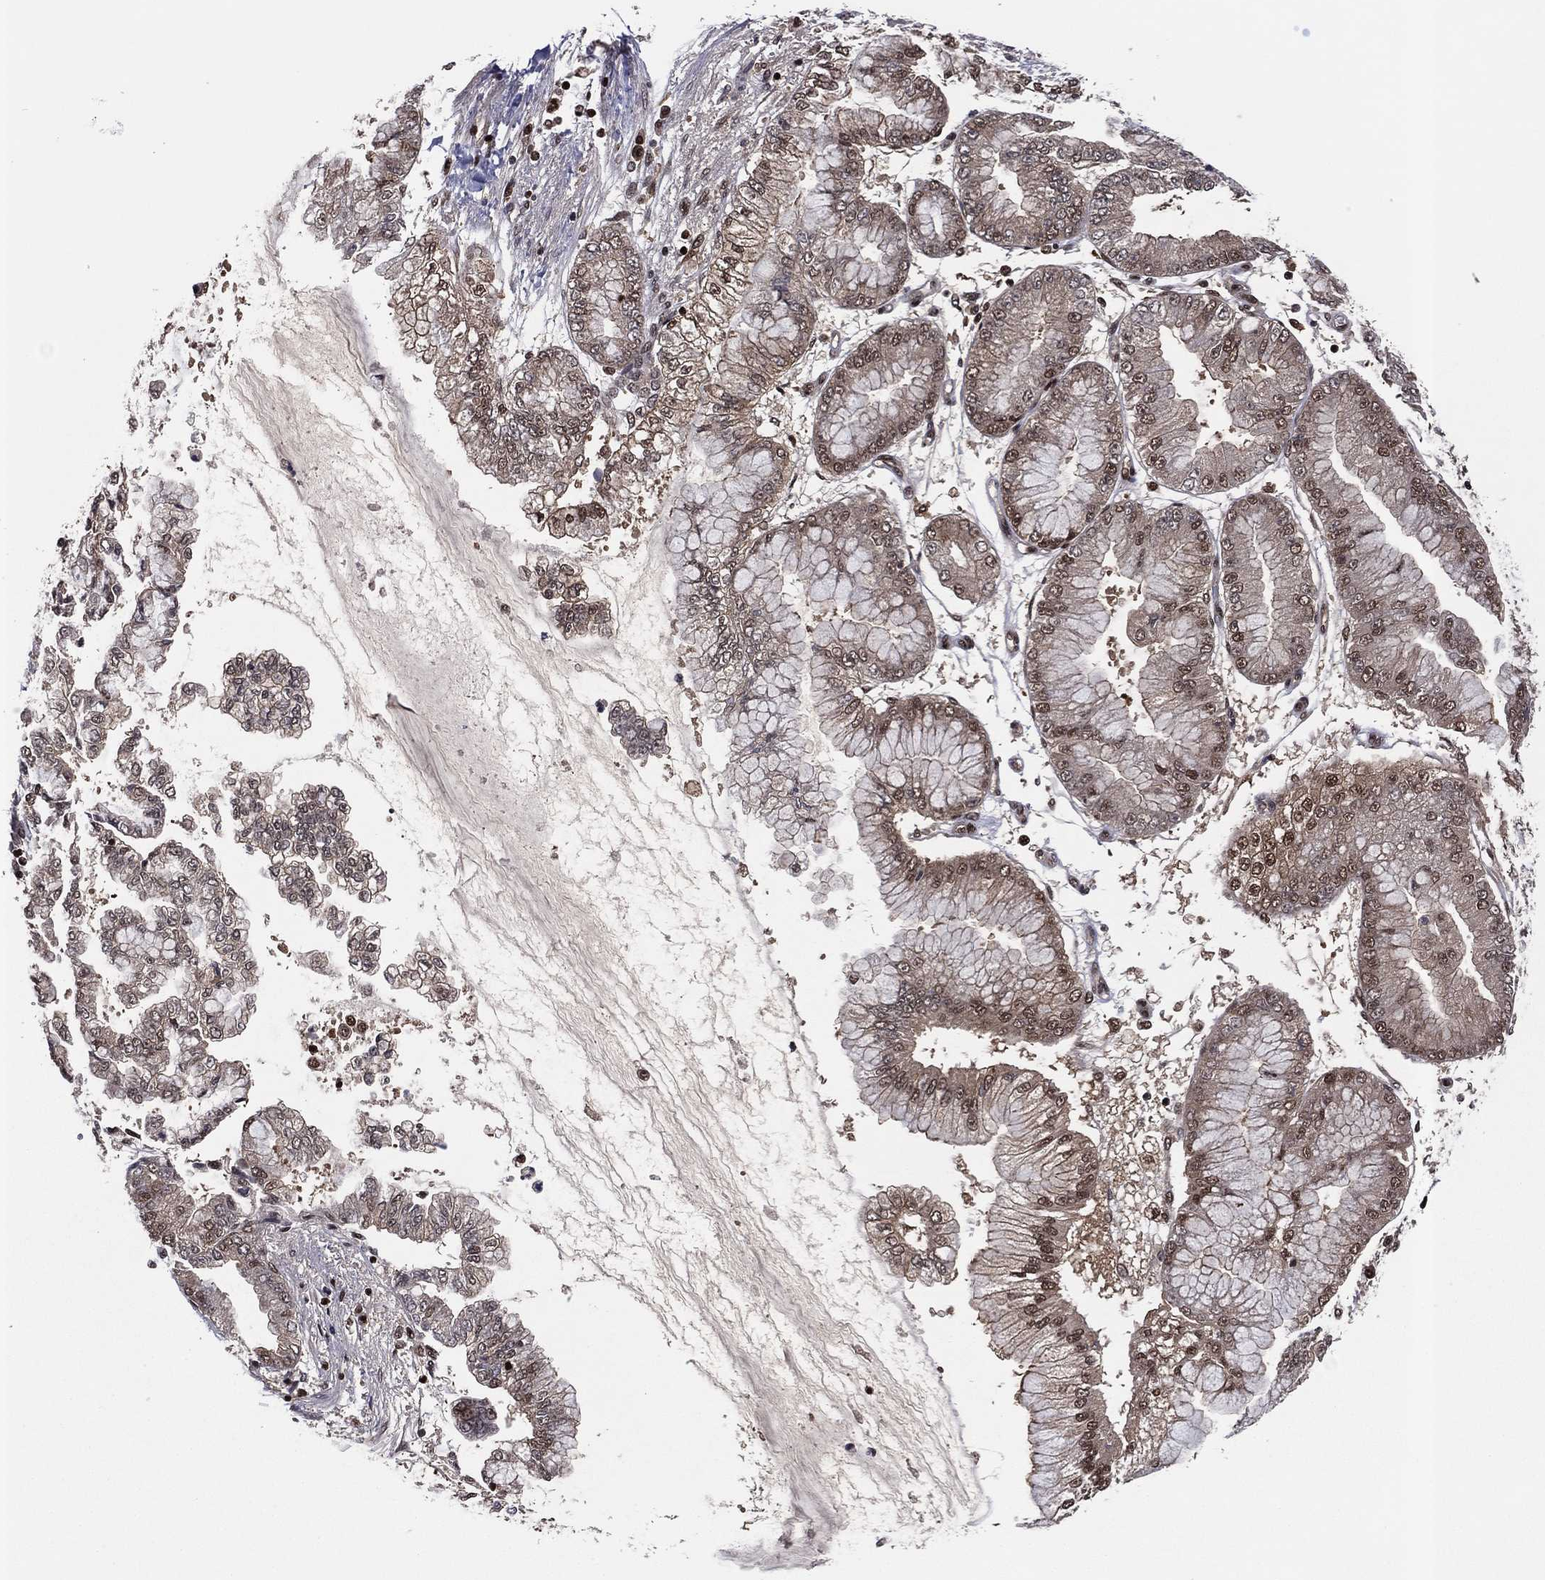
{"staining": {"intensity": "moderate", "quantity": "25%-75%", "location": "nuclear"}, "tissue": "stomach cancer", "cell_type": "Tumor cells", "image_type": "cancer", "snomed": [{"axis": "morphology", "description": "Adenocarcinoma, NOS"}, {"axis": "topography", "description": "Stomach, upper"}], "caption": "DAB (3,3'-diaminobenzidine) immunohistochemical staining of adenocarcinoma (stomach) demonstrates moderate nuclear protein staining in about 25%-75% of tumor cells.", "gene": "PSMA1", "patient": {"sex": "female", "age": 74}}